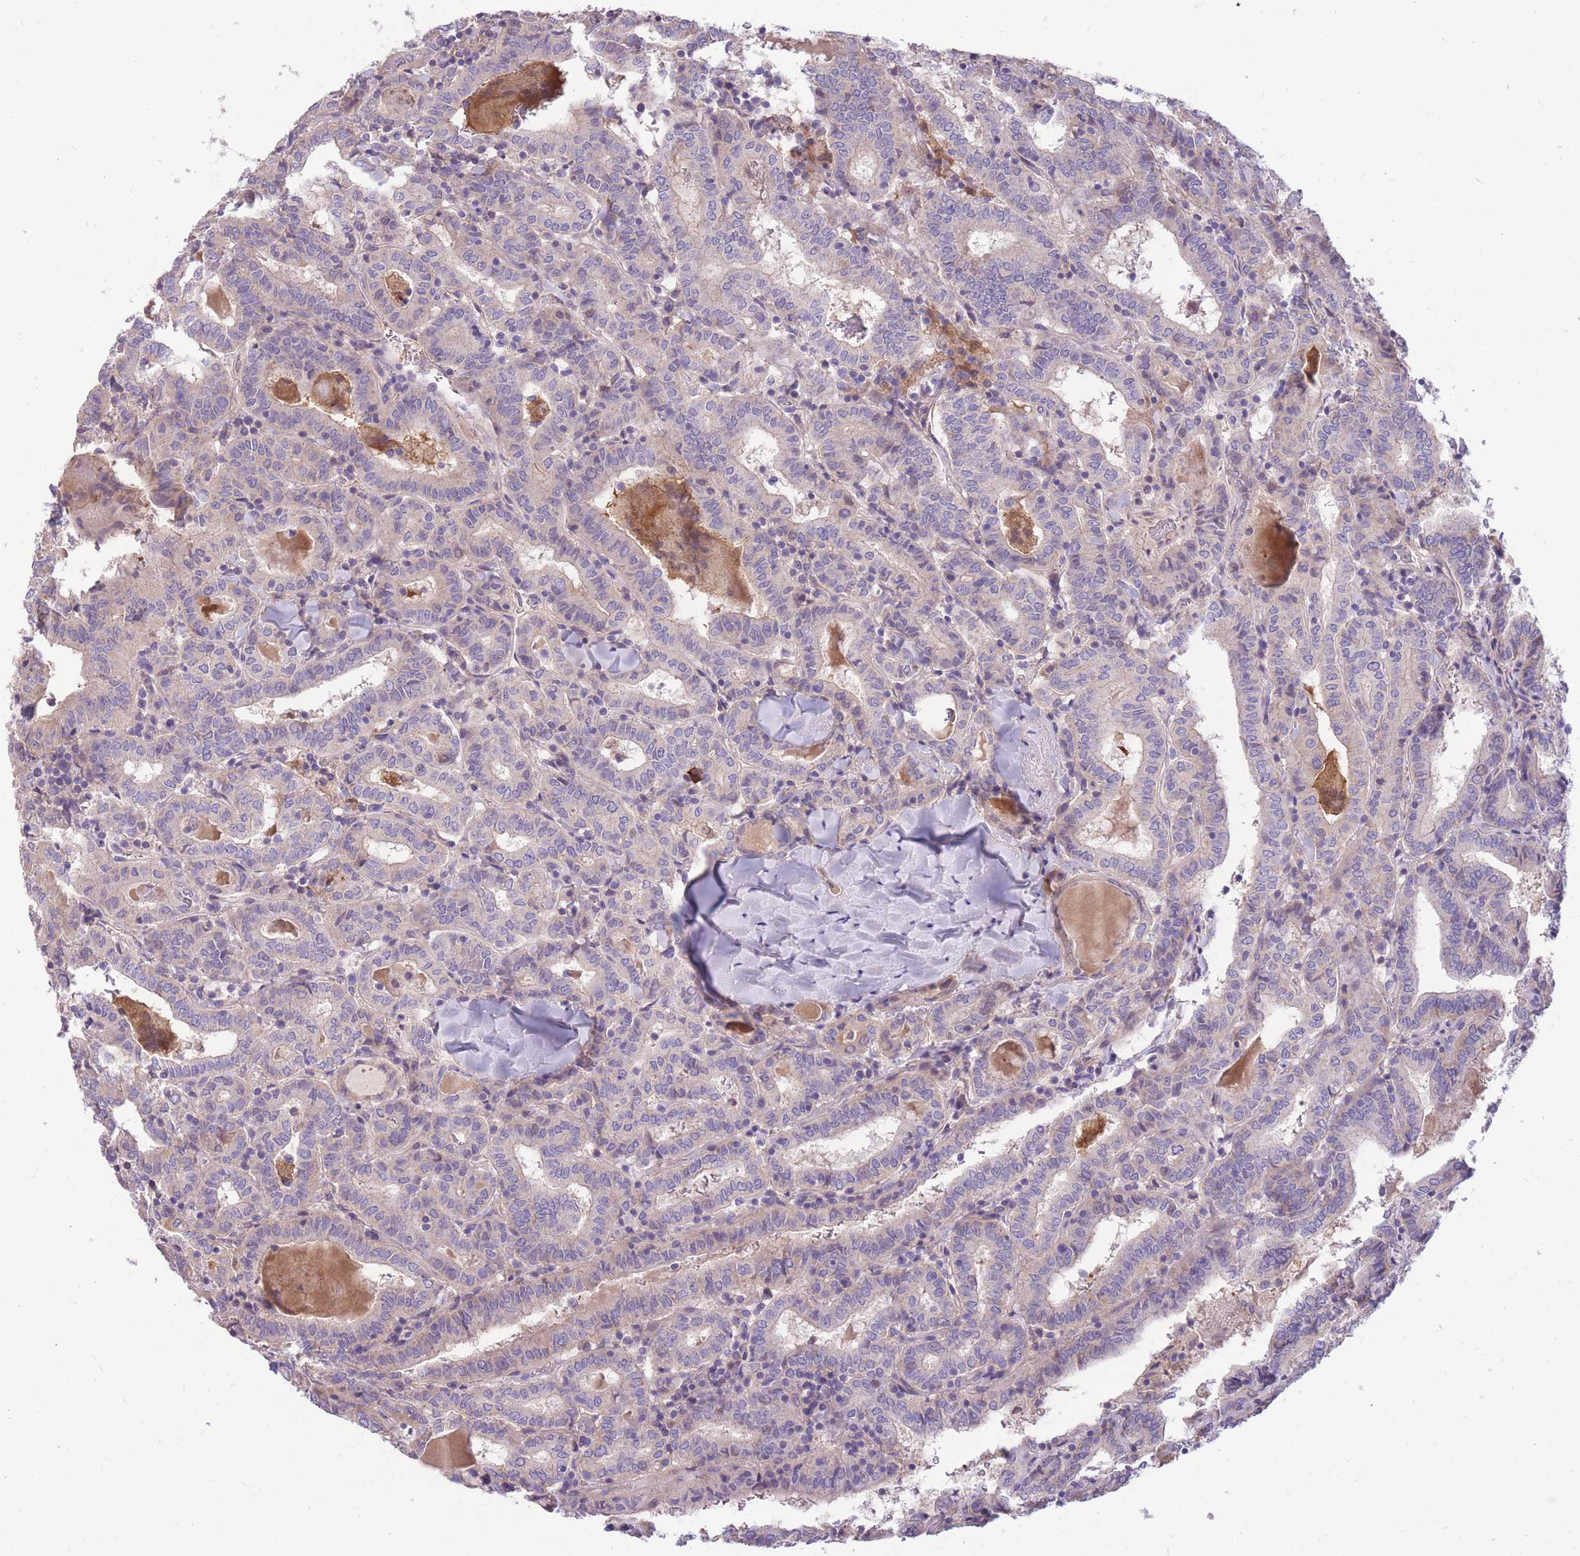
{"staining": {"intensity": "negative", "quantity": "none", "location": "none"}, "tissue": "thyroid cancer", "cell_type": "Tumor cells", "image_type": "cancer", "snomed": [{"axis": "morphology", "description": "Papillary adenocarcinoma, NOS"}, {"axis": "topography", "description": "Thyroid gland"}], "caption": "Protein analysis of thyroid cancer (papillary adenocarcinoma) demonstrates no significant staining in tumor cells.", "gene": "OR5T1", "patient": {"sex": "female", "age": 72}}